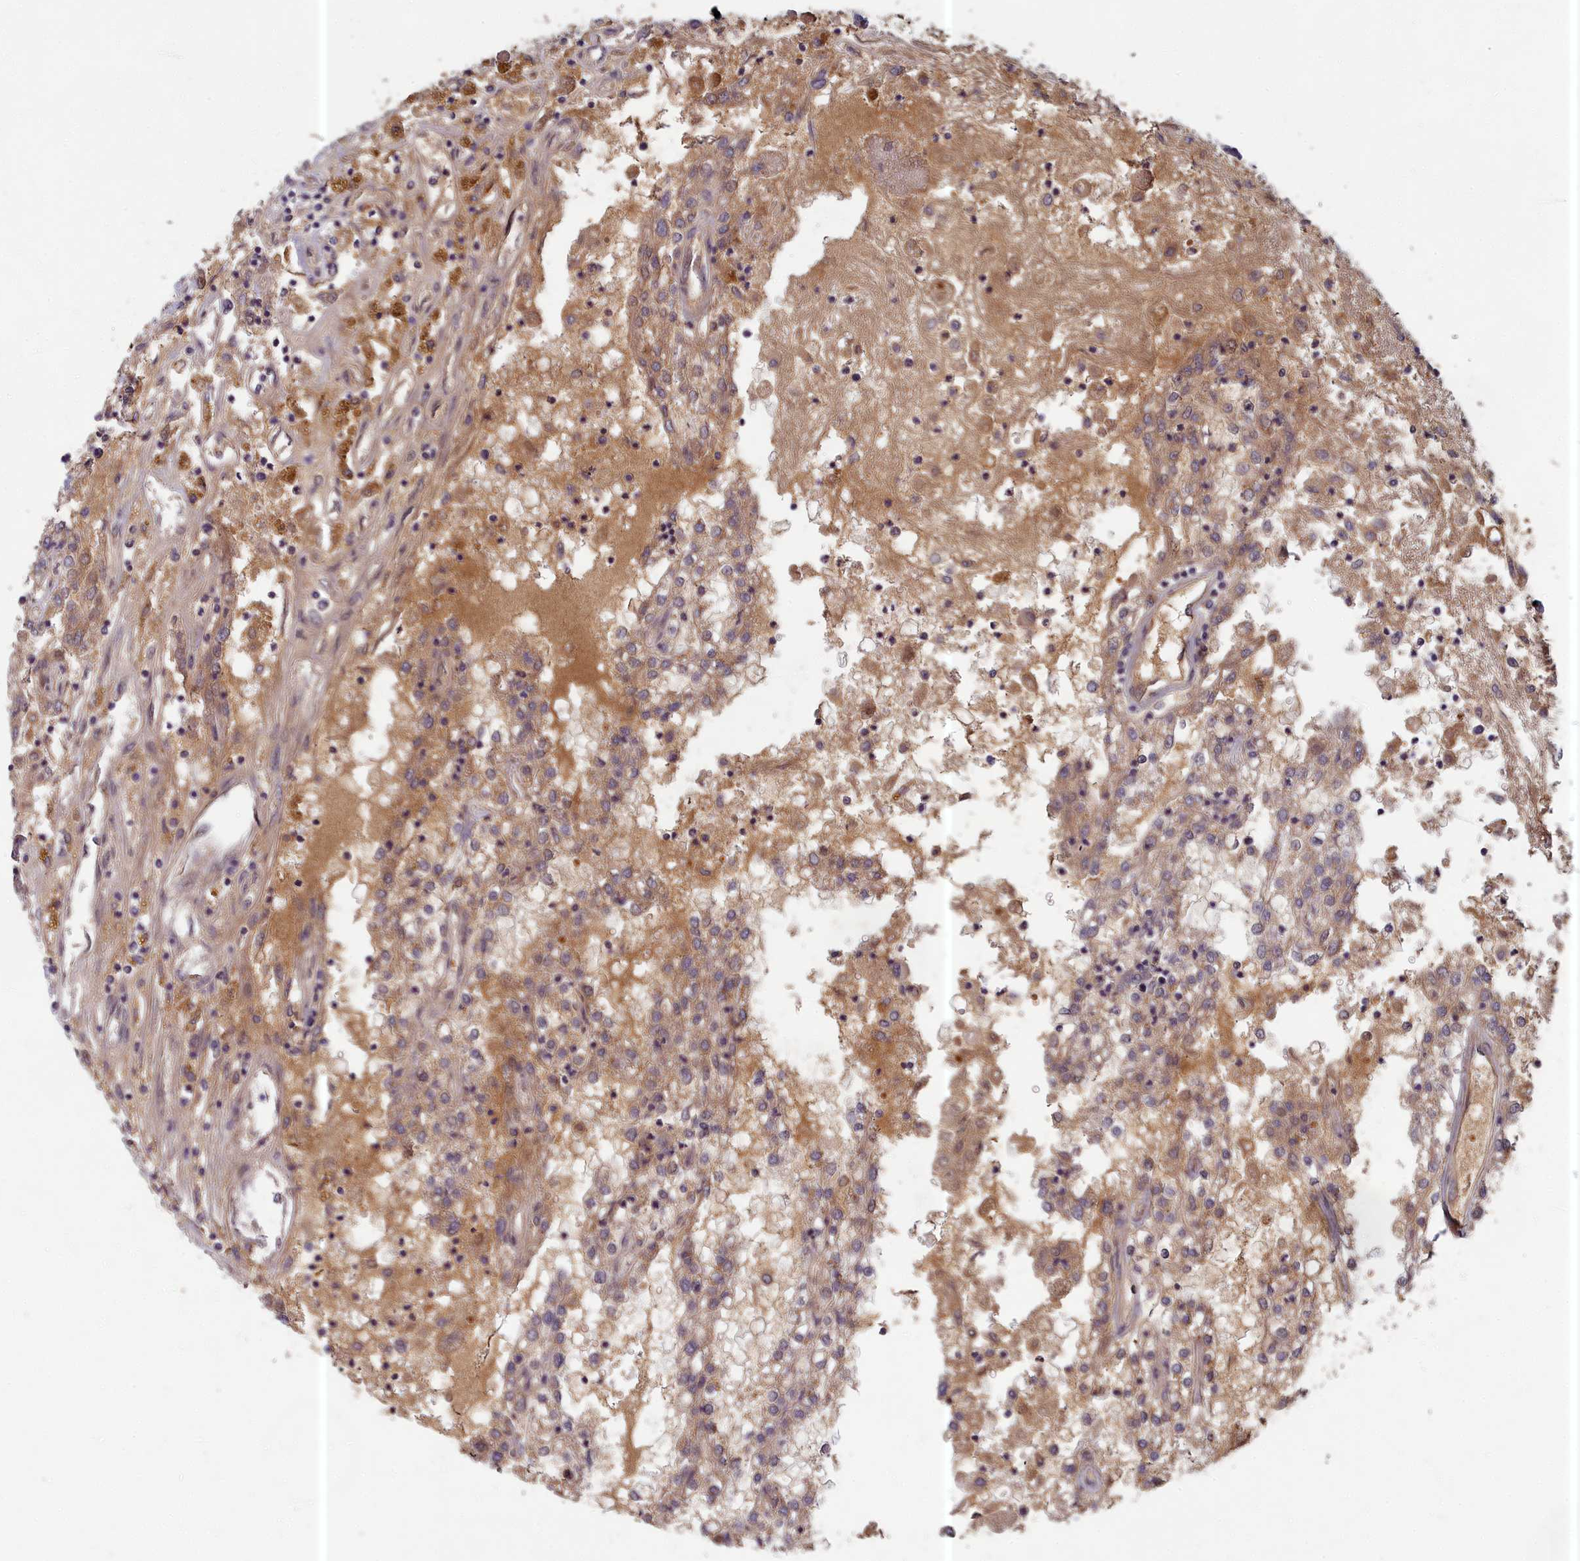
{"staining": {"intensity": "negative", "quantity": "none", "location": "none"}, "tissue": "renal cancer", "cell_type": "Tumor cells", "image_type": "cancer", "snomed": [{"axis": "morphology", "description": "Adenocarcinoma, NOS"}, {"axis": "topography", "description": "Kidney"}], "caption": "Protein analysis of renal cancer (adenocarcinoma) reveals no significant staining in tumor cells.", "gene": "EARS2", "patient": {"sex": "female", "age": 52}}